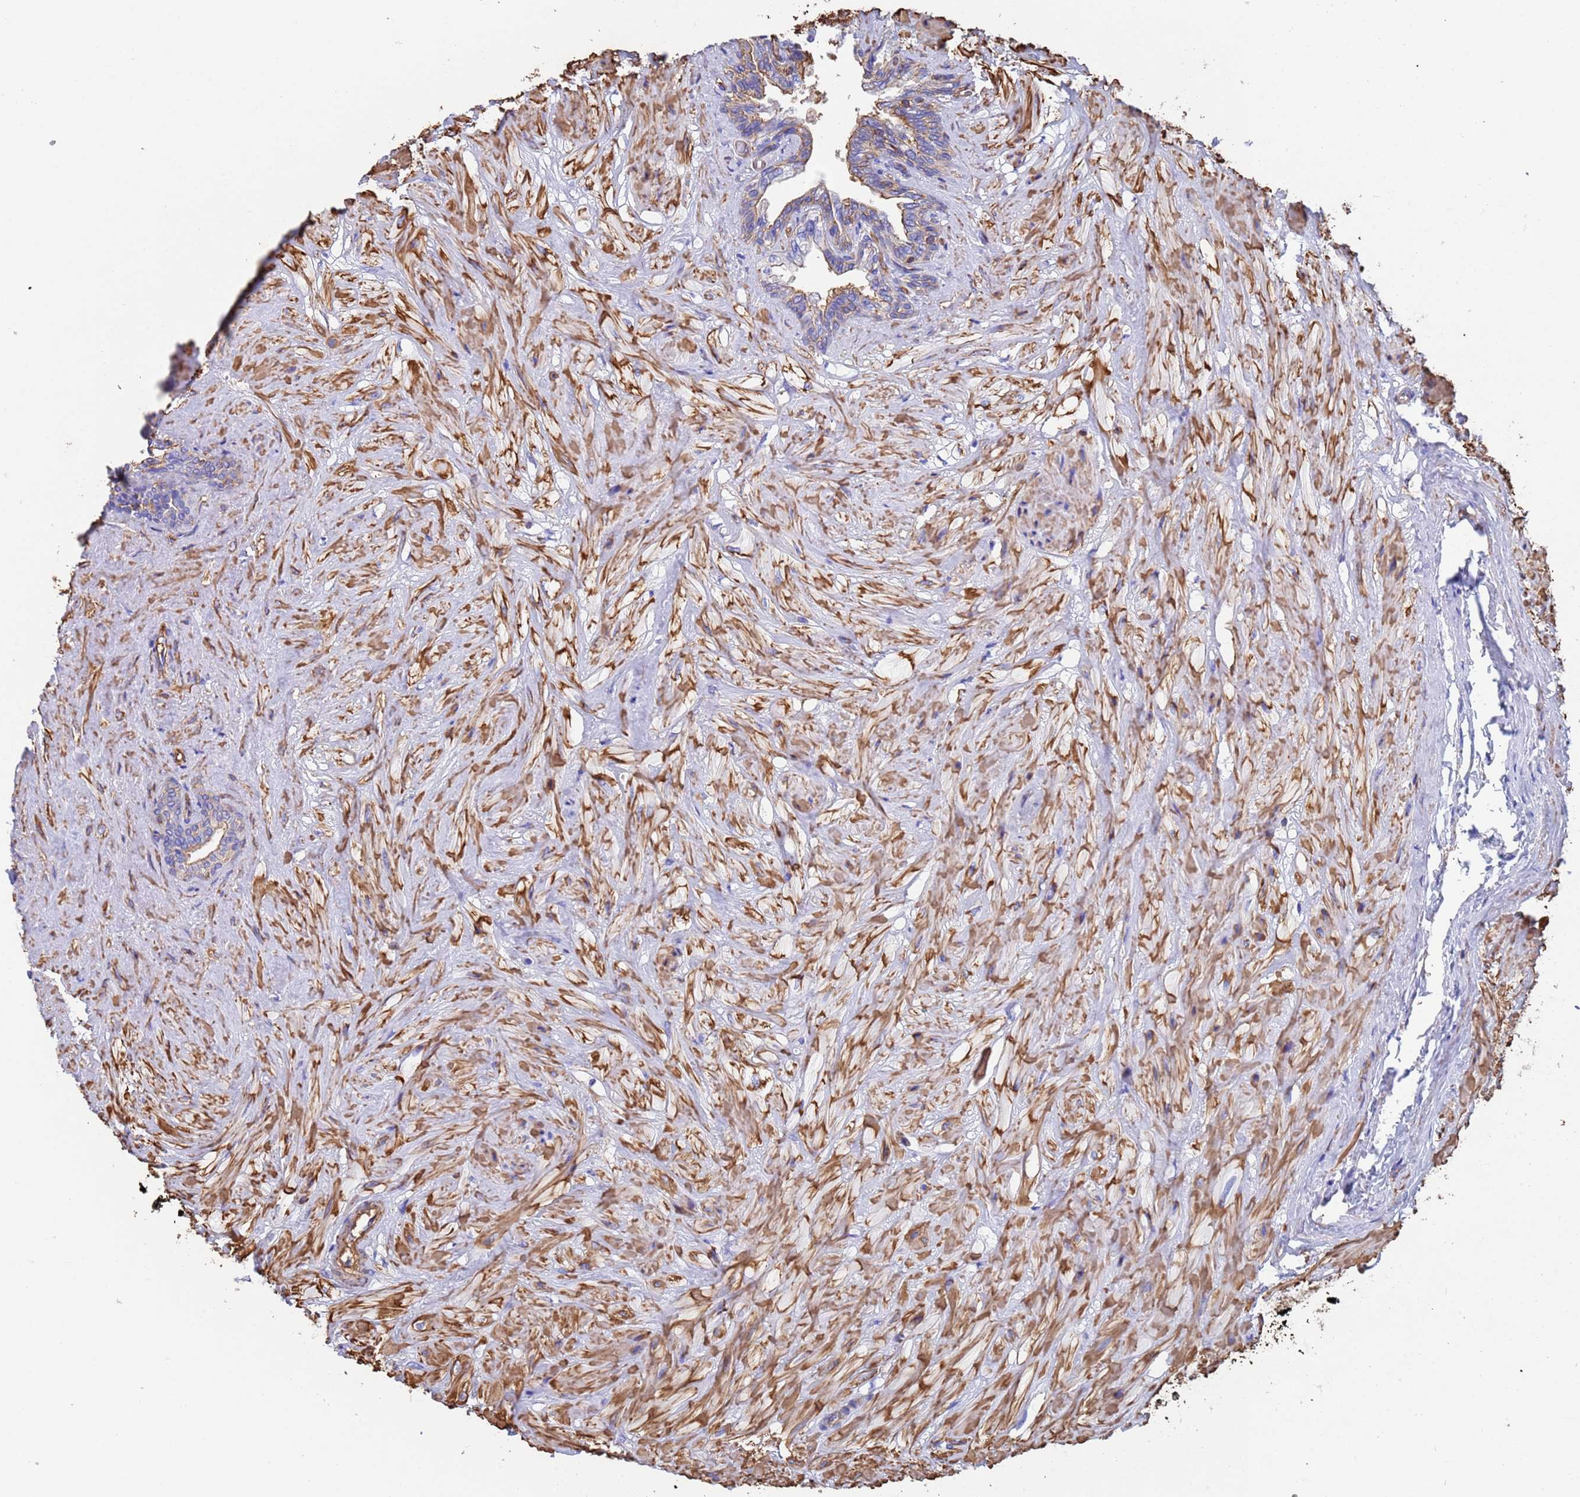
{"staining": {"intensity": "weak", "quantity": "<25%", "location": "cytoplasmic/membranous"}, "tissue": "seminal vesicle", "cell_type": "Glandular cells", "image_type": "normal", "snomed": [{"axis": "morphology", "description": "Normal tissue, NOS"}, {"axis": "topography", "description": "Seminal veicle"}, {"axis": "topography", "description": "Peripheral nerve tissue"}], "caption": "High magnification brightfield microscopy of benign seminal vesicle stained with DAB (3,3'-diaminobenzidine) (brown) and counterstained with hematoxylin (blue): glandular cells show no significant staining. (DAB (3,3'-diaminobenzidine) immunohistochemistry visualized using brightfield microscopy, high magnification).", "gene": "MYL12A", "patient": {"sex": "male", "age": 60}}